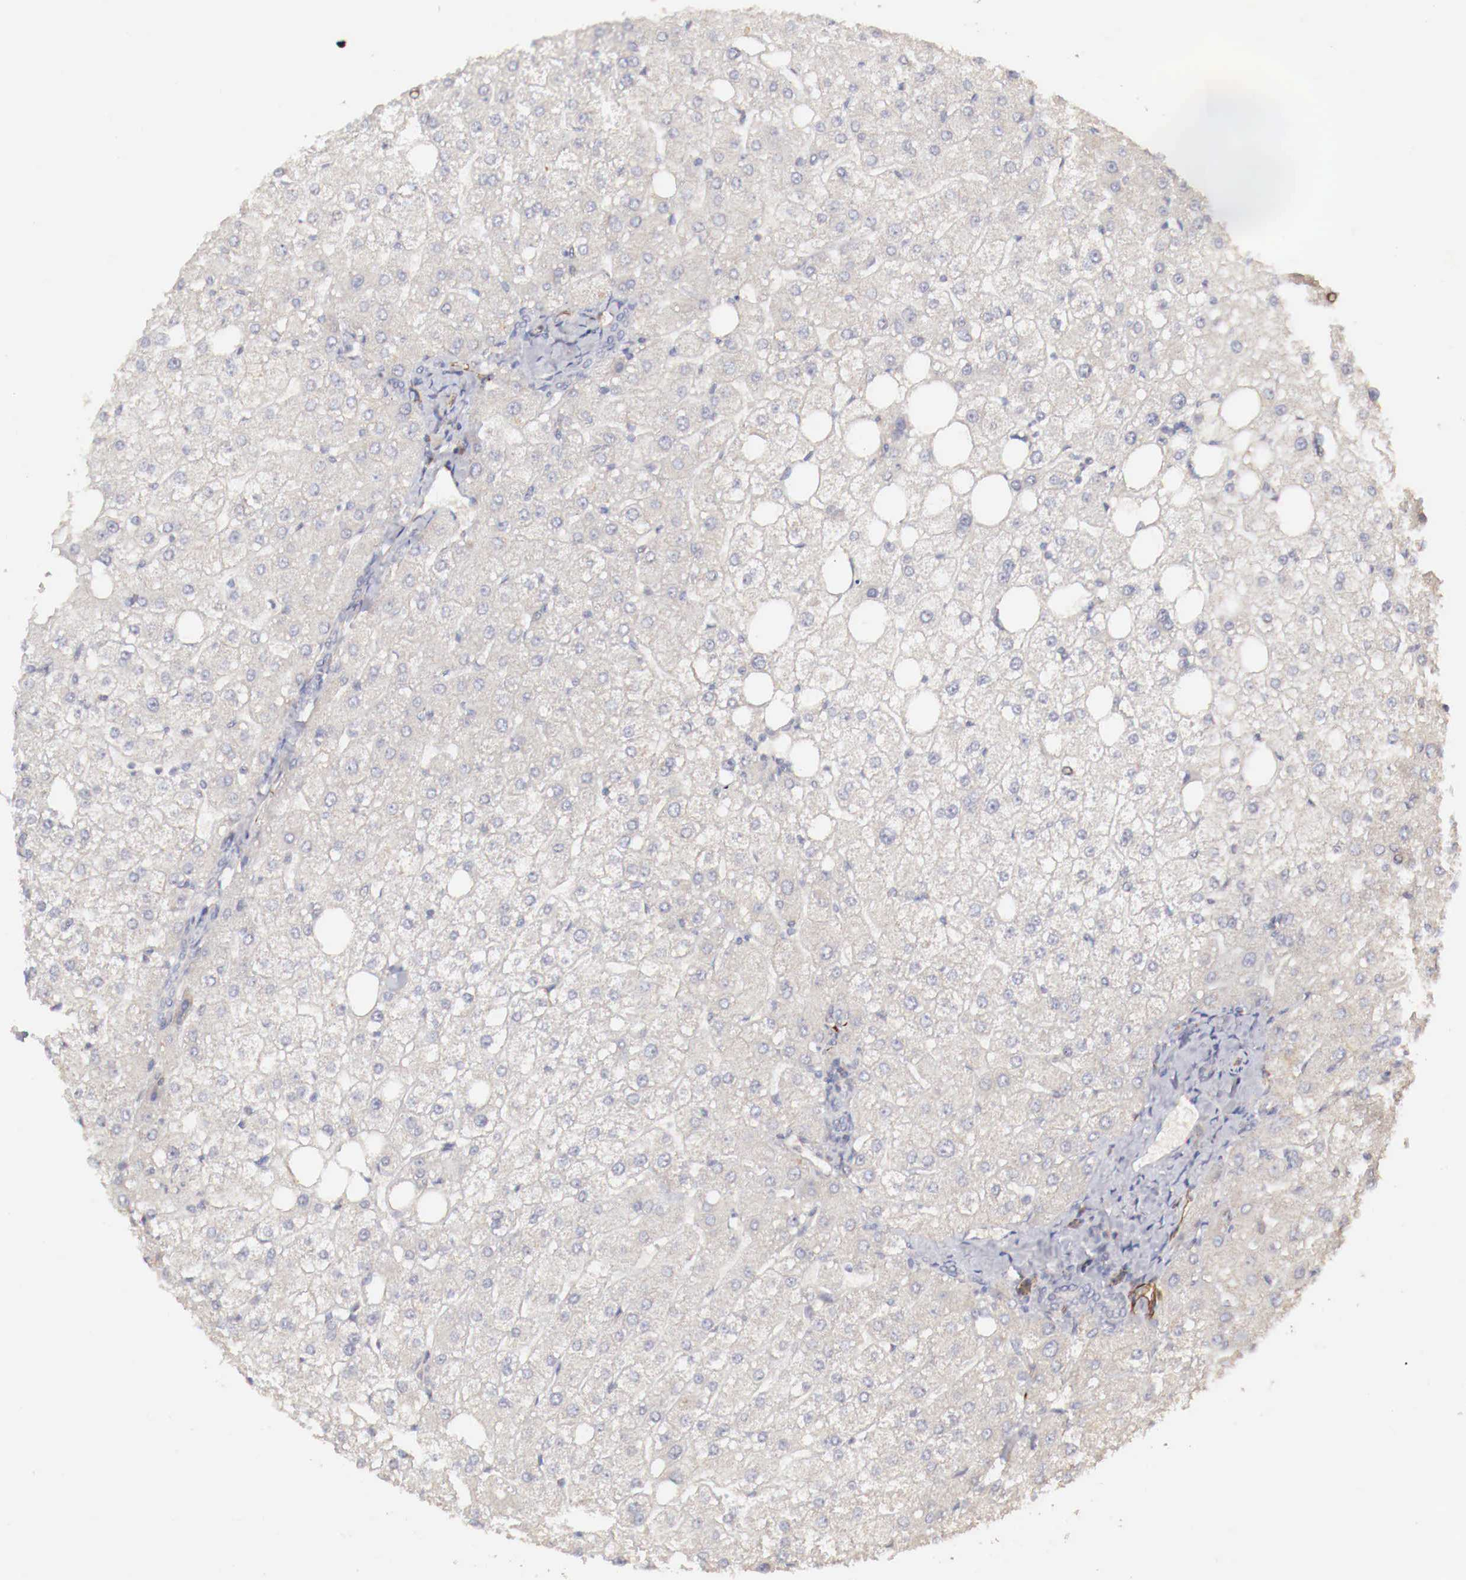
{"staining": {"intensity": "negative", "quantity": "none", "location": "none"}, "tissue": "liver", "cell_type": "Cholangiocytes", "image_type": "normal", "snomed": [{"axis": "morphology", "description": "Normal tissue, NOS"}, {"axis": "topography", "description": "Liver"}], "caption": "Cholangiocytes show no significant positivity in benign liver. (Brightfield microscopy of DAB (3,3'-diaminobenzidine) immunohistochemistry (IHC) at high magnification).", "gene": "WT1", "patient": {"sex": "male", "age": 35}}